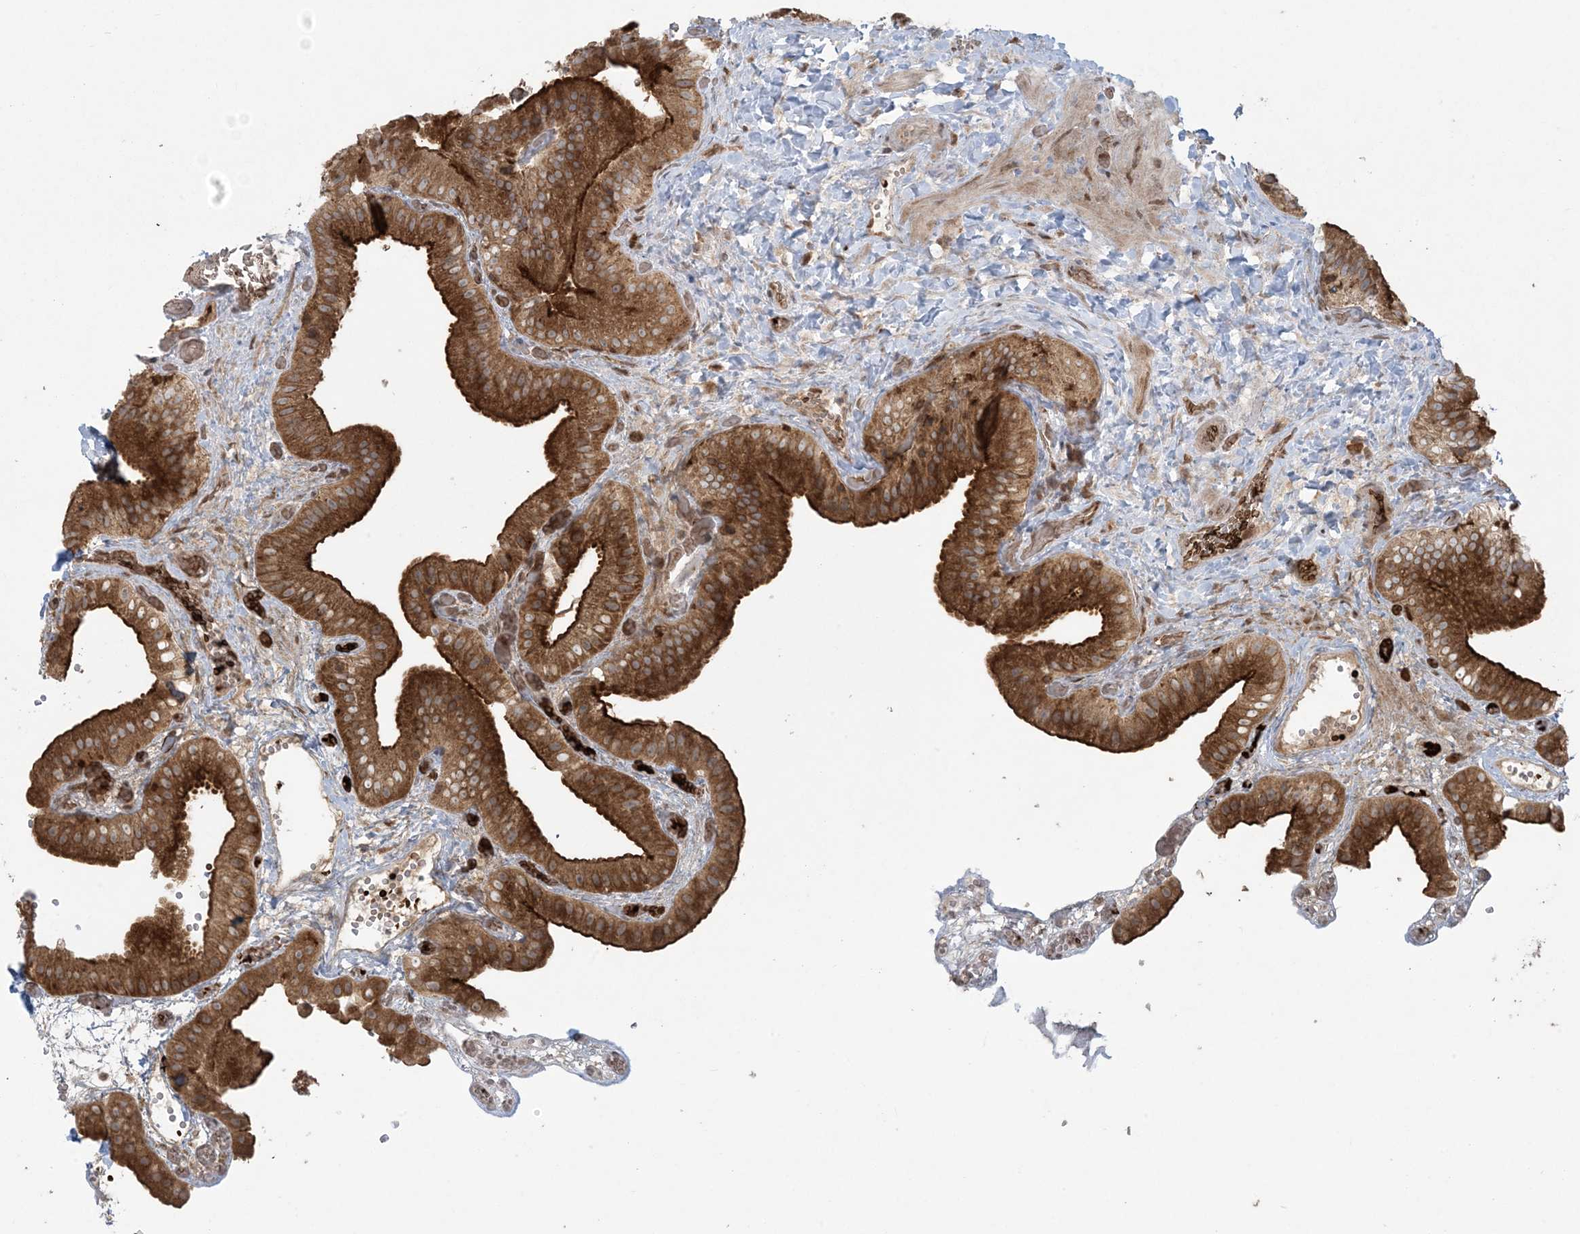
{"staining": {"intensity": "strong", "quantity": ">75%", "location": "cytoplasmic/membranous"}, "tissue": "gallbladder", "cell_type": "Glandular cells", "image_type": "normal", "snomed": [{"axis": "morphology", "description": "Normal tissue, NOS"}, {"axis": "topography", "description": "Gallbladder"}], "caption": "Immunohistochemical staining of normal gallbladder demonstrates high levels of strong cytoplasmic/membranous positivity in approximately >75% of glandular cells.", "gene": "ABCF3", "patient": {"sex": "female", "age": 64}}